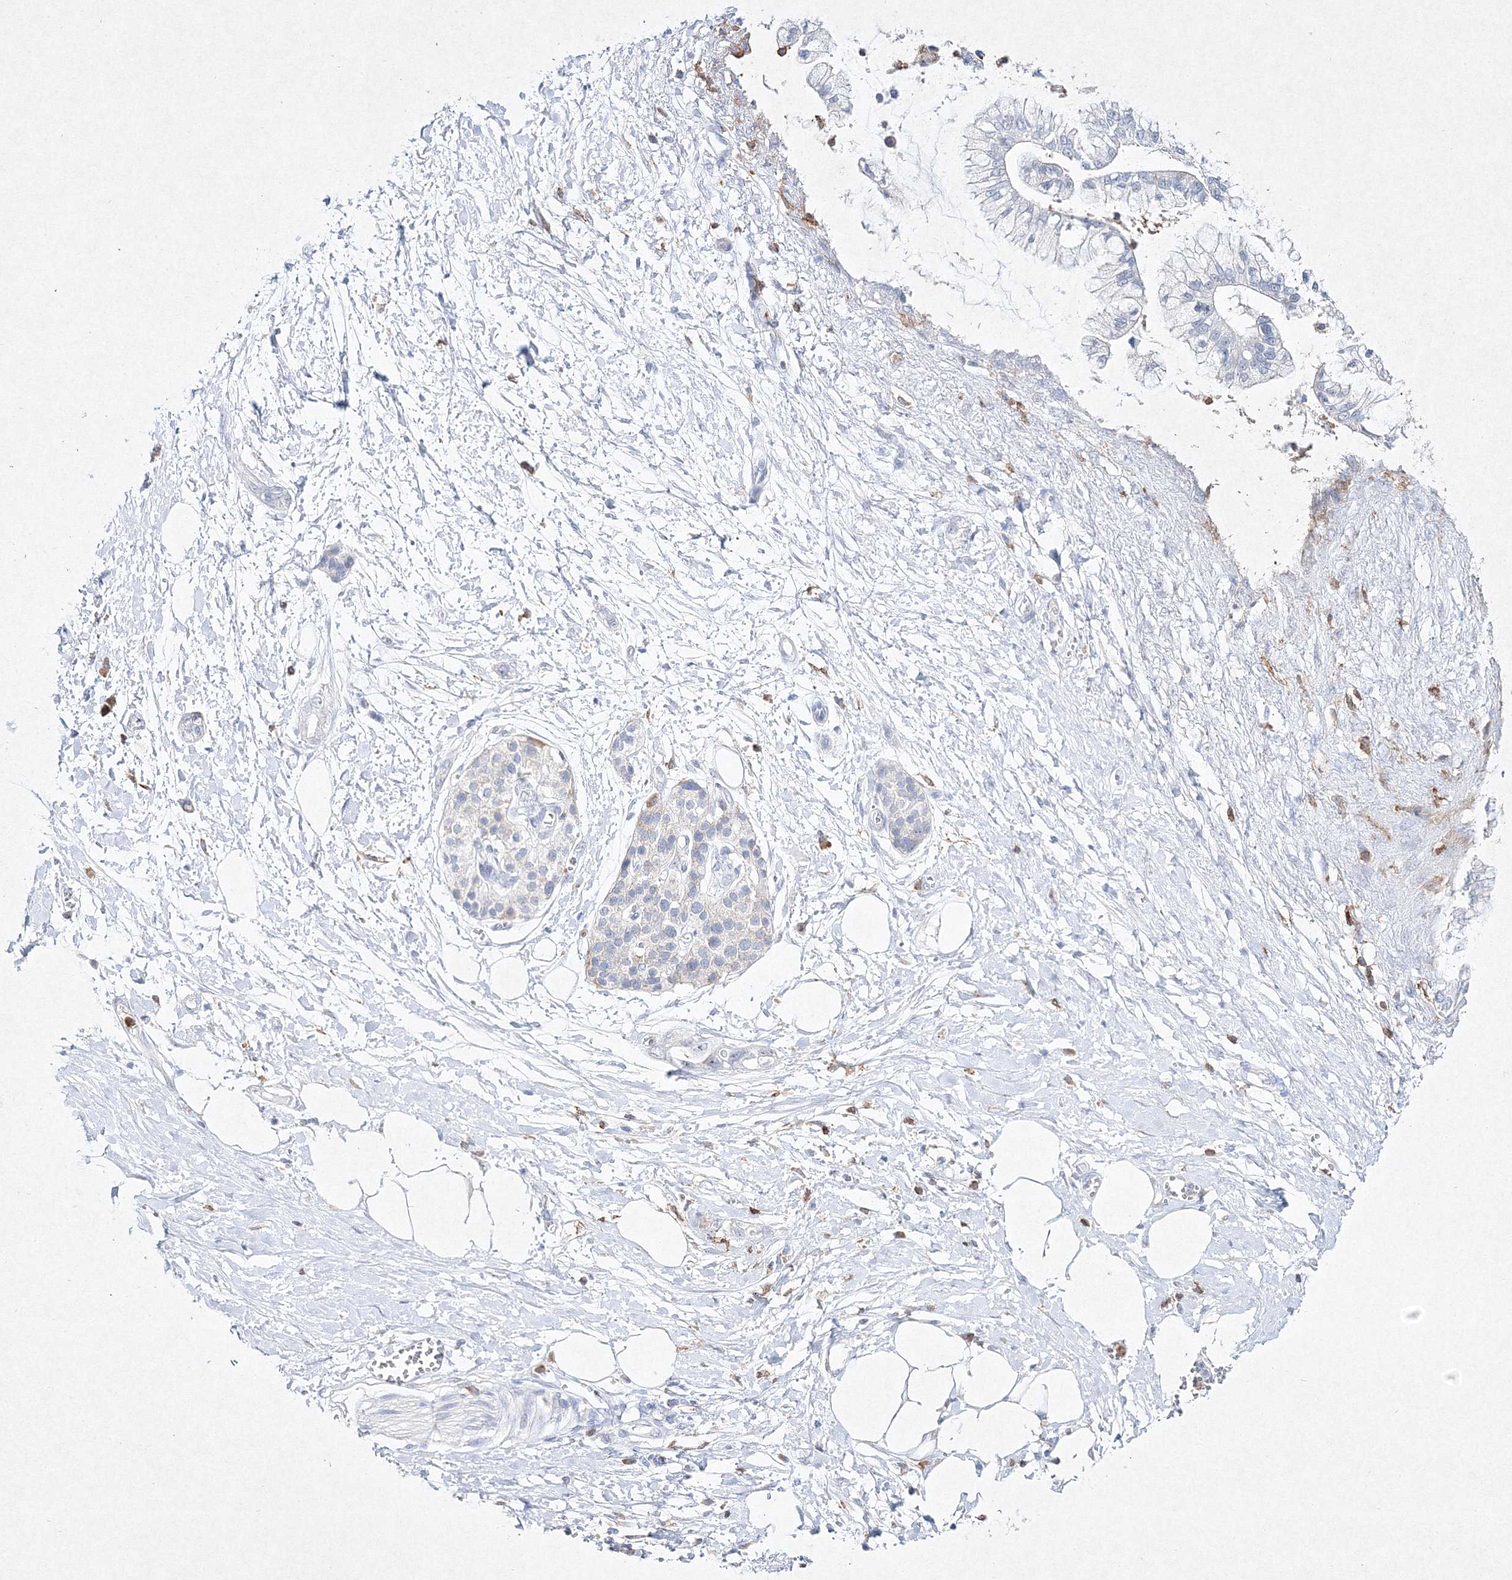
{"staining": {"intensity": "negative", "quantity": "none", "location": "none"}, "tissue": "pancreatic cancer", "cell_type": "Tumor cells", "image_type": "cancer", "snomed": [{"axis": "morphology", "description": "Adenocarcinoma, NOS"}, {"axis": "topography", "description": "Pancreas"}], "caption": "A photomicrograph of pancreatic cancer stained for a protein displays no brown staining in tumor cells.", "gene": "HCST", "patient": {"sex": "male", "age": 68}}